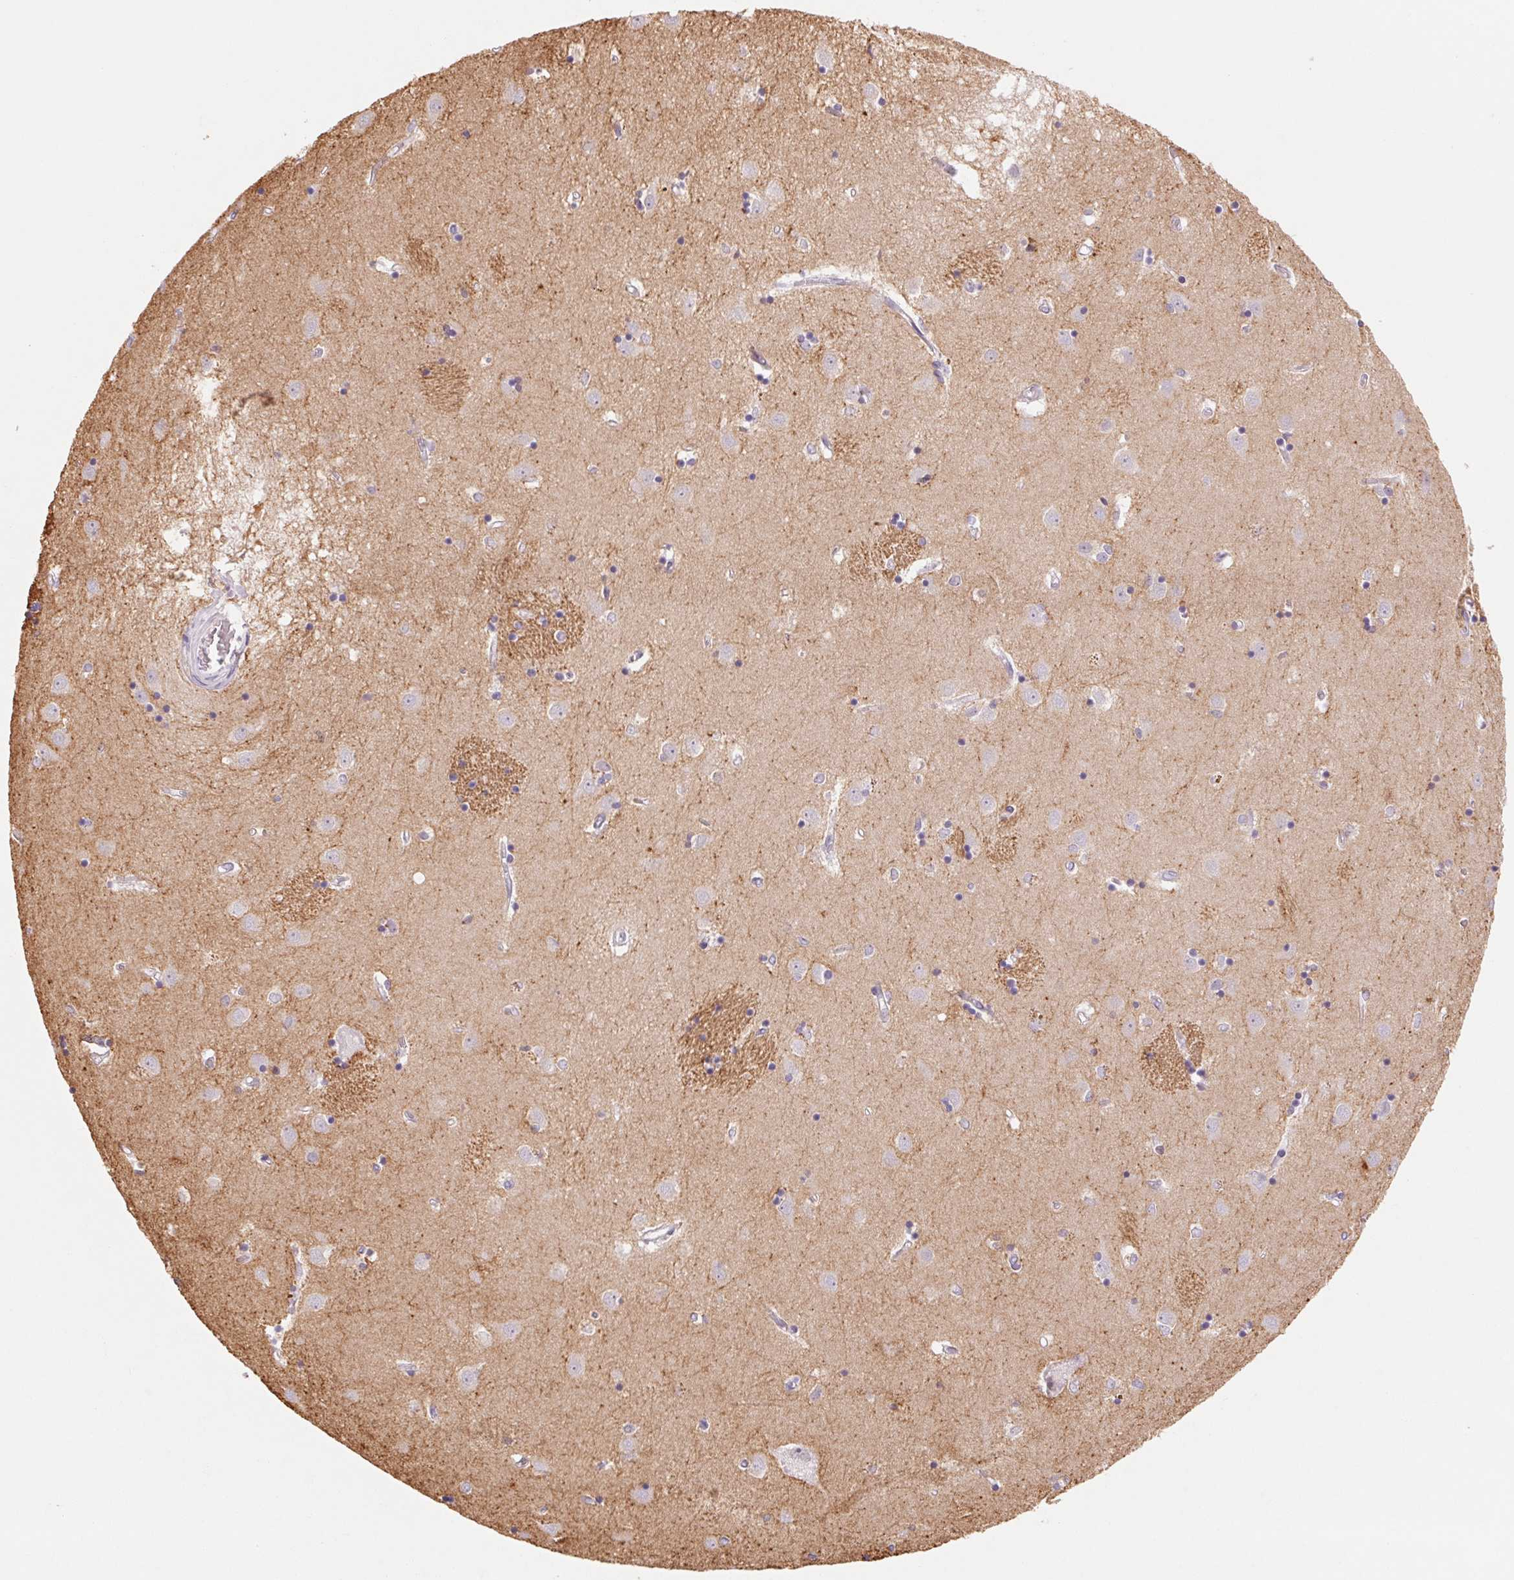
{"staining": {"intensity": "weak", "quantity": "<25%", "location": "cytoplasmic/membranous"}, "tissue": "caudate", "cell_type": "Glial cells", "image_type": "normal", "snomed": [{"axis": "morphology", "description": "Normal tissue, NOS"}, {"axis": "topography", "description": "Lateral ventricle wall"}], "caption": "Immunohistochemistry (IHC) of benign caudate exhibits no expression in glial cells. (Stains: DAB immunohistochemistry with hematoxylin counter stain, Microscopy: brightfield microscopy at high magnification).", "gene": "KIF26A", "patient": {"sex": "male", "age": 54}}